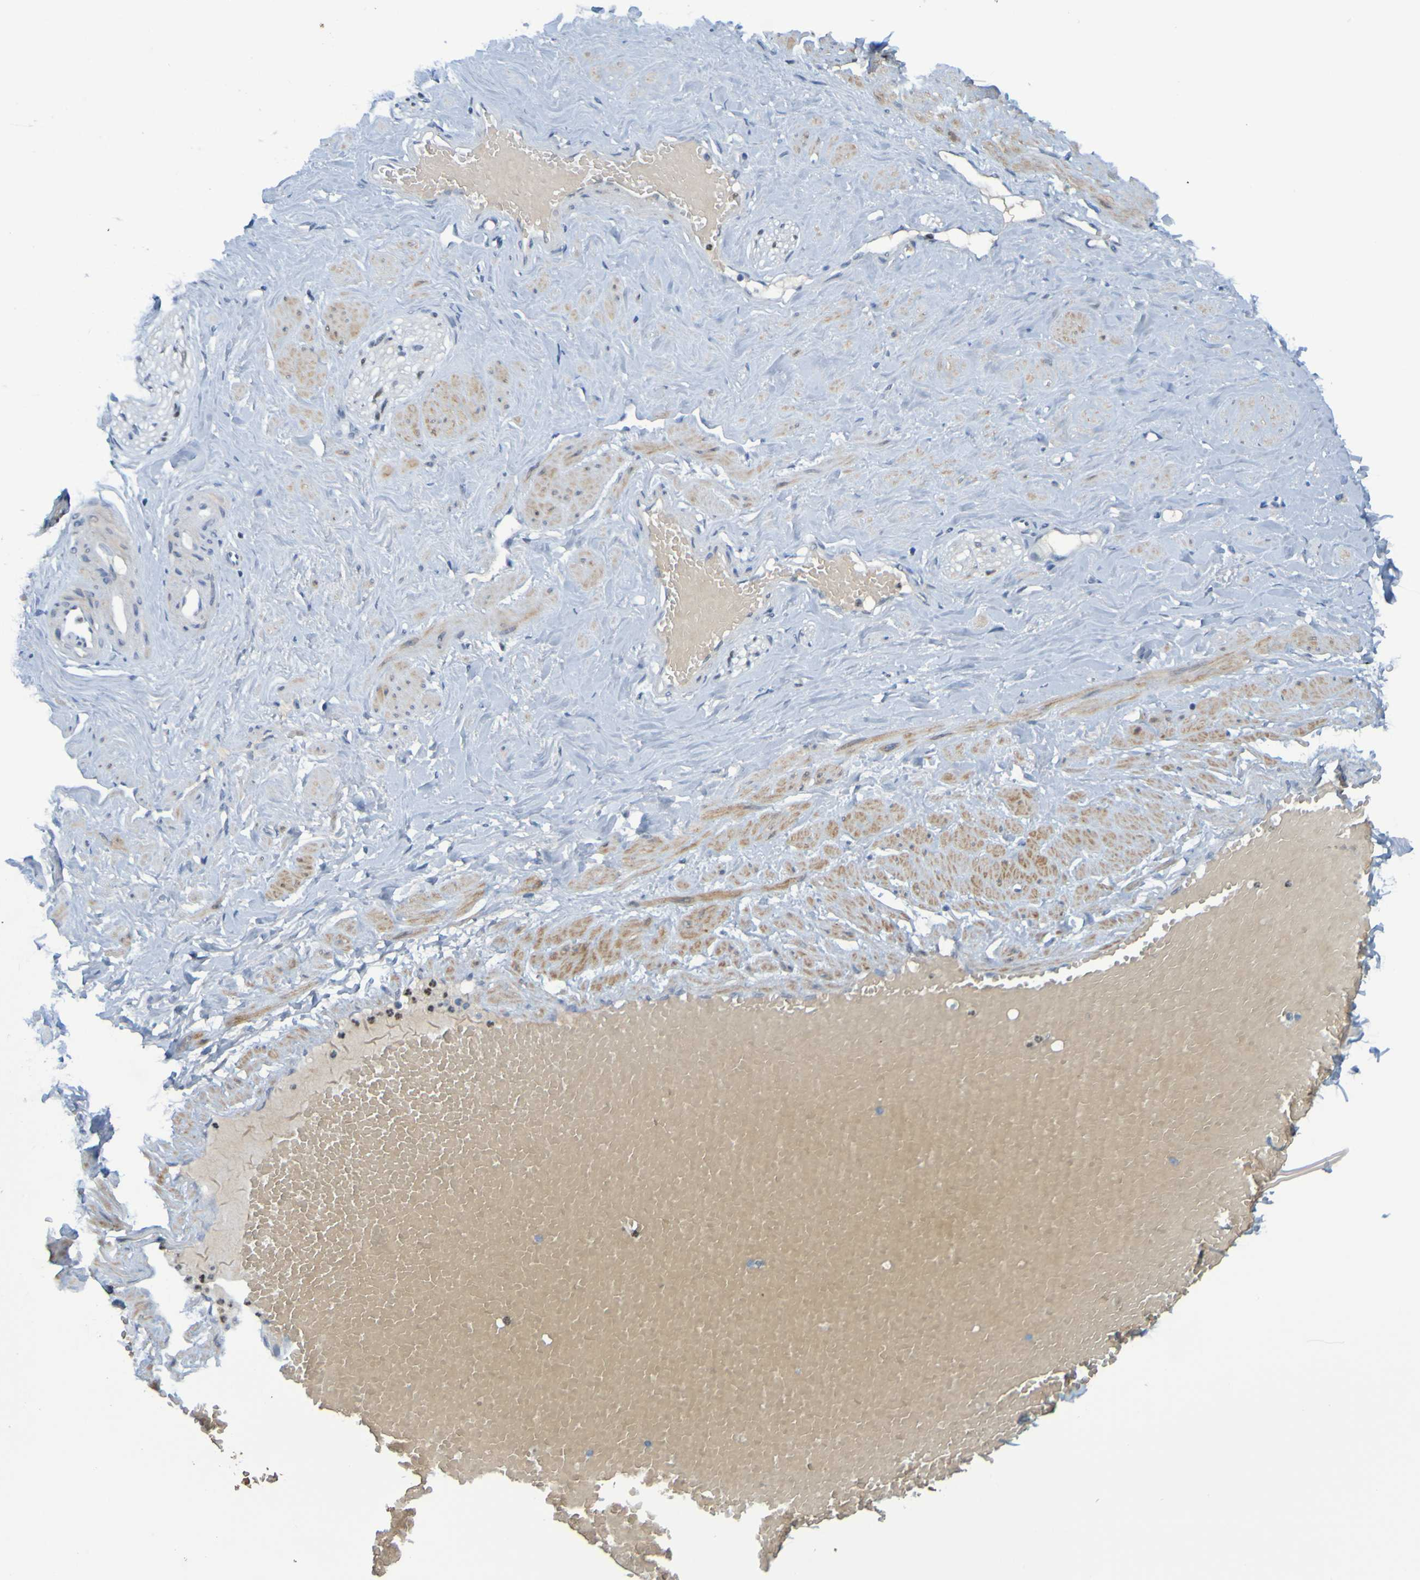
{"staining": {"intensity": "negative", "quantity": "none", "location": "none"}, "tissue": "adipose tissue", "cell_type": "Adipocytes", "image_type": "normal", "snomed": [{"axis": "morphology", "description": "Normal tissue, NOS"}, {"axis": "topography", "description": "Soft tissue"}, {"axis": "topography", "description": "Vascular tissue"}], "caption": "Immunohistochemistry image of unremarkable adipose tissue: human adipose tissue stained with DAB (3,3'-diaminobenzidine) shows no significant protein expression in adipocytes.", "gene": "USP36", "patient": {"sex": "female", "age": 35}}